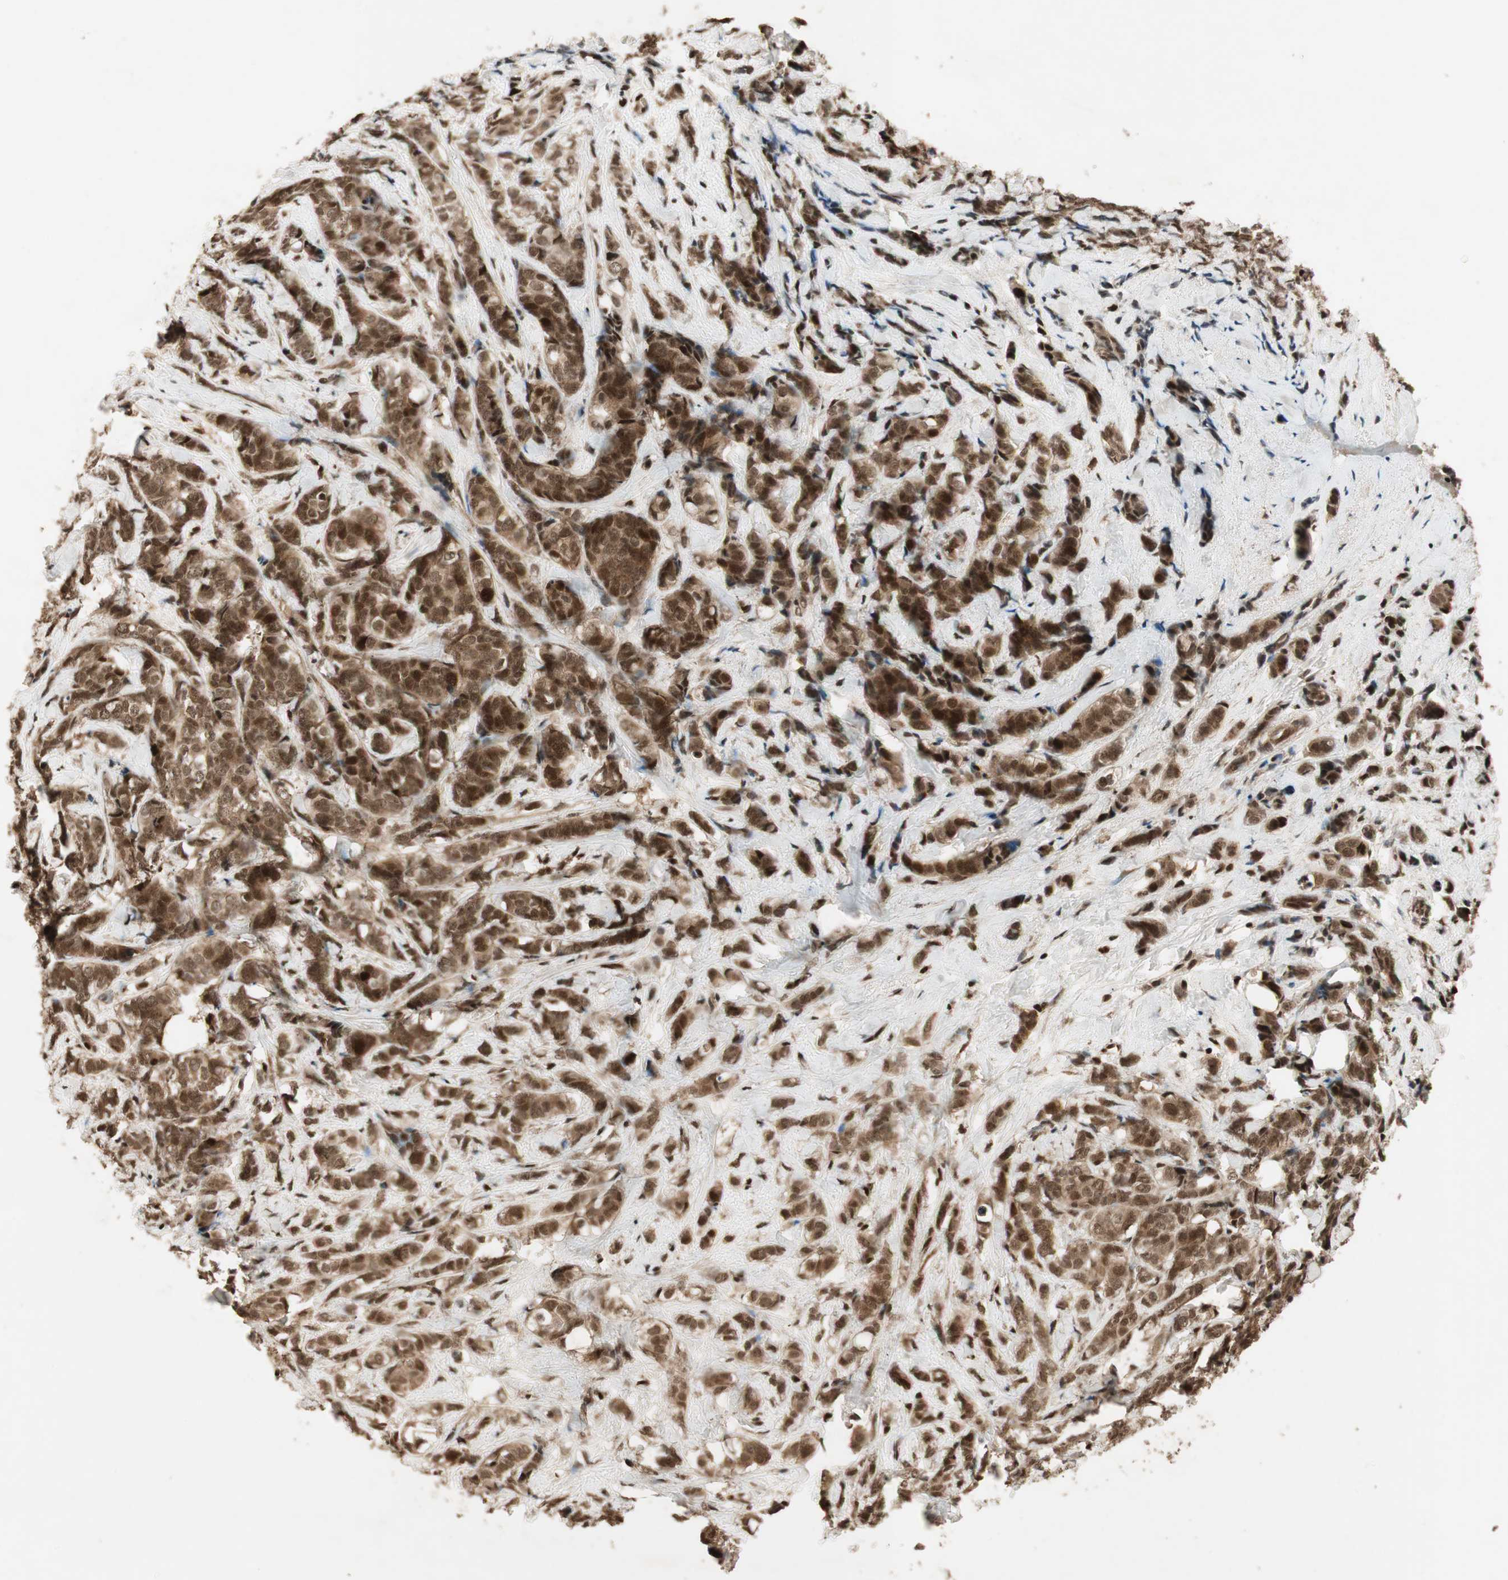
{"staining": {"intensity": "strong", "quantity": ">75%", "location": "cytoplasmic/membranous,nuclear"}, "tissue": "breast cancer", "cell_type": "Tumor cells", "image_type": "cancer", "snomed": [{"axis": "morphology", "description": "Lobular carcinoma"}, {"axis": "topography", "description": "Breast"}], "caption": "Immunohistochemistry (IHC) (DAB) staining of human breast cancer displays strong cytoplasmic/membranous and nuclear protein staining in approximately >75% of tumor cells.", "gene": "RPA3", "patient": {"sex": "female", "age": 60}}